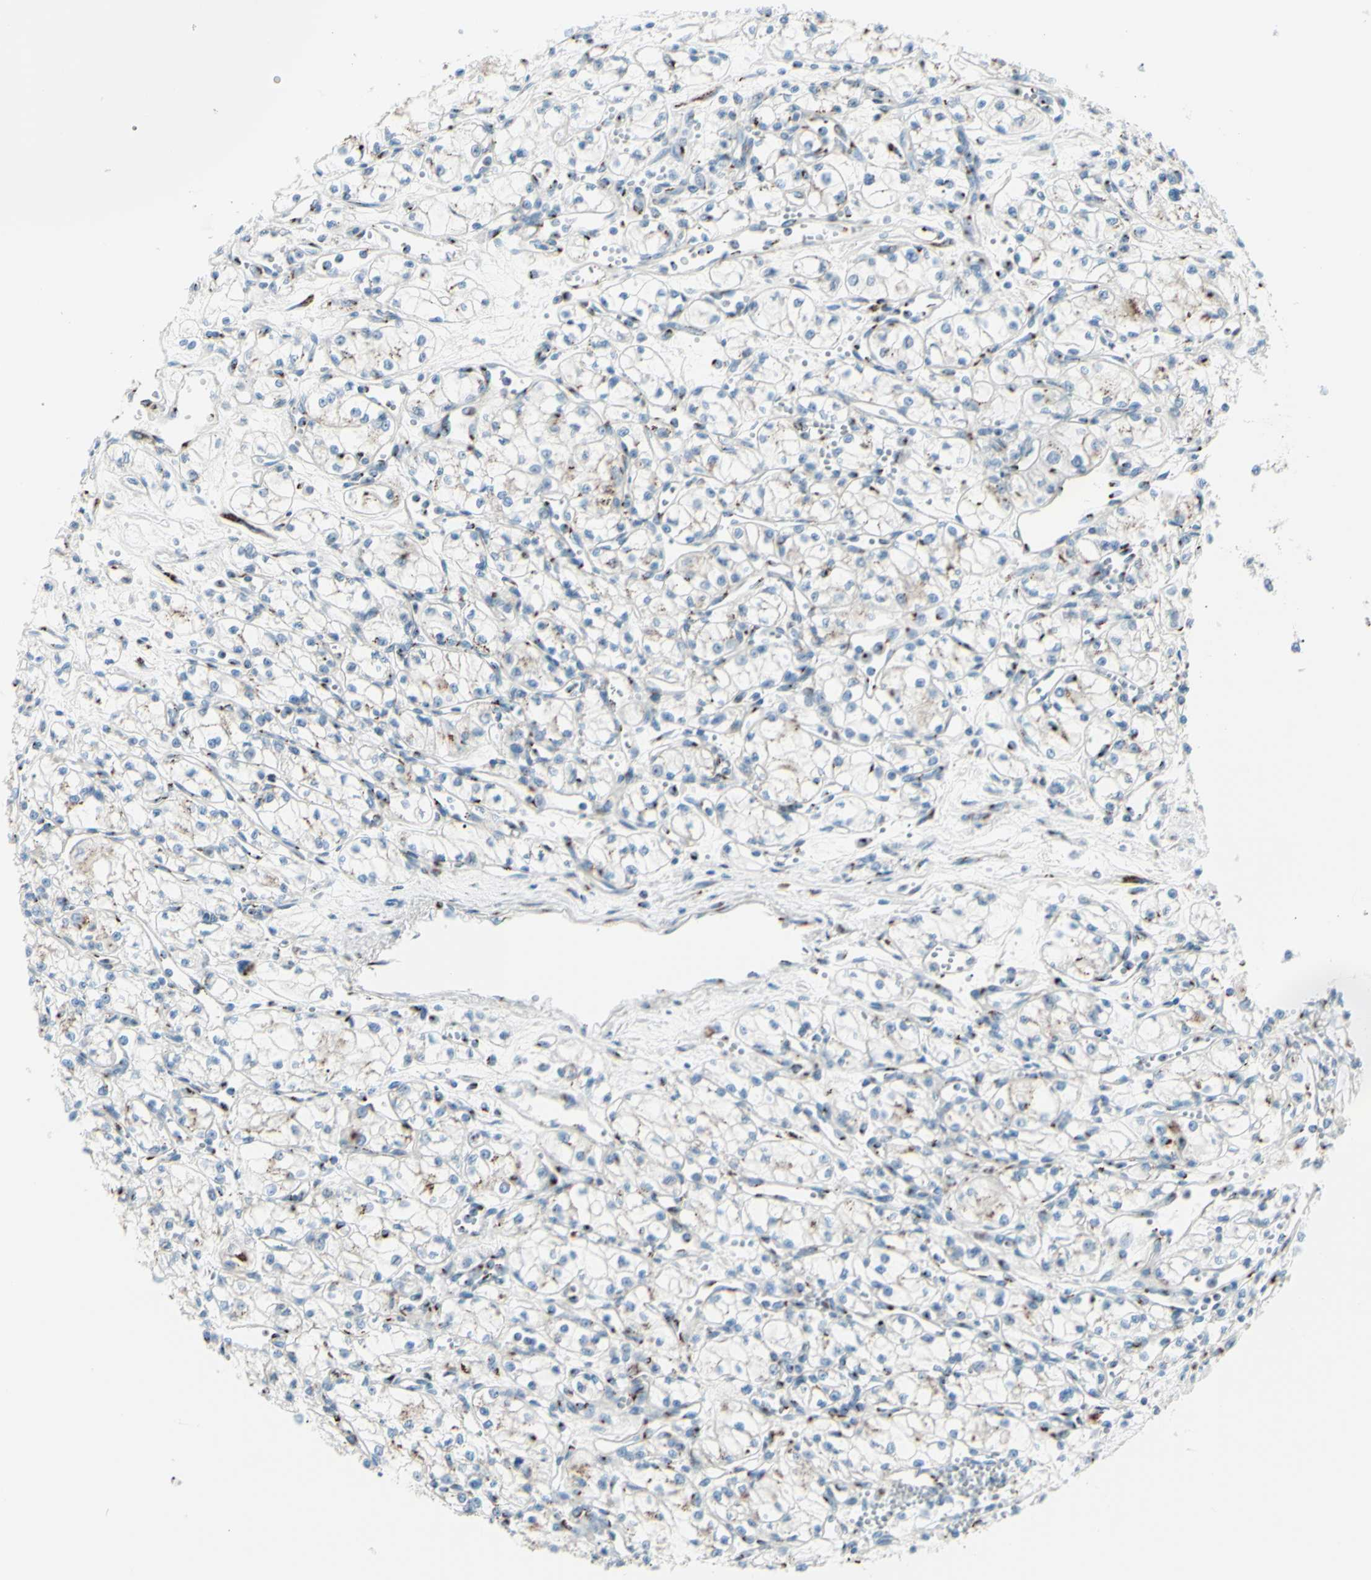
{"staining": {"intensity": "strong", "quantity": "<25%", "location": "cytoplasmic/membranous"}, "tissue": "renal cancer", "cell_type": "Tumor cells", "image_type": "cancer", "snomed": [{"axis": "morphology", "description": "Normal tissue, NOS"}, {"axis": "morphology", "description": "Adenocarcinoma, NOS"}, {"axis": "topography", "description": "Kidney"}], "caption": "Tumor cells reveal medium levels of strong cytoplasmic/membranous expression in about <25% of cells in renal cancer. The staining was performed using DAB, with brown indicating positive protein expression. Nuclei are stained blue with hematoxylin.", "gene": "B4GALT1", "patient": {"sex": "male", "age": 59}}